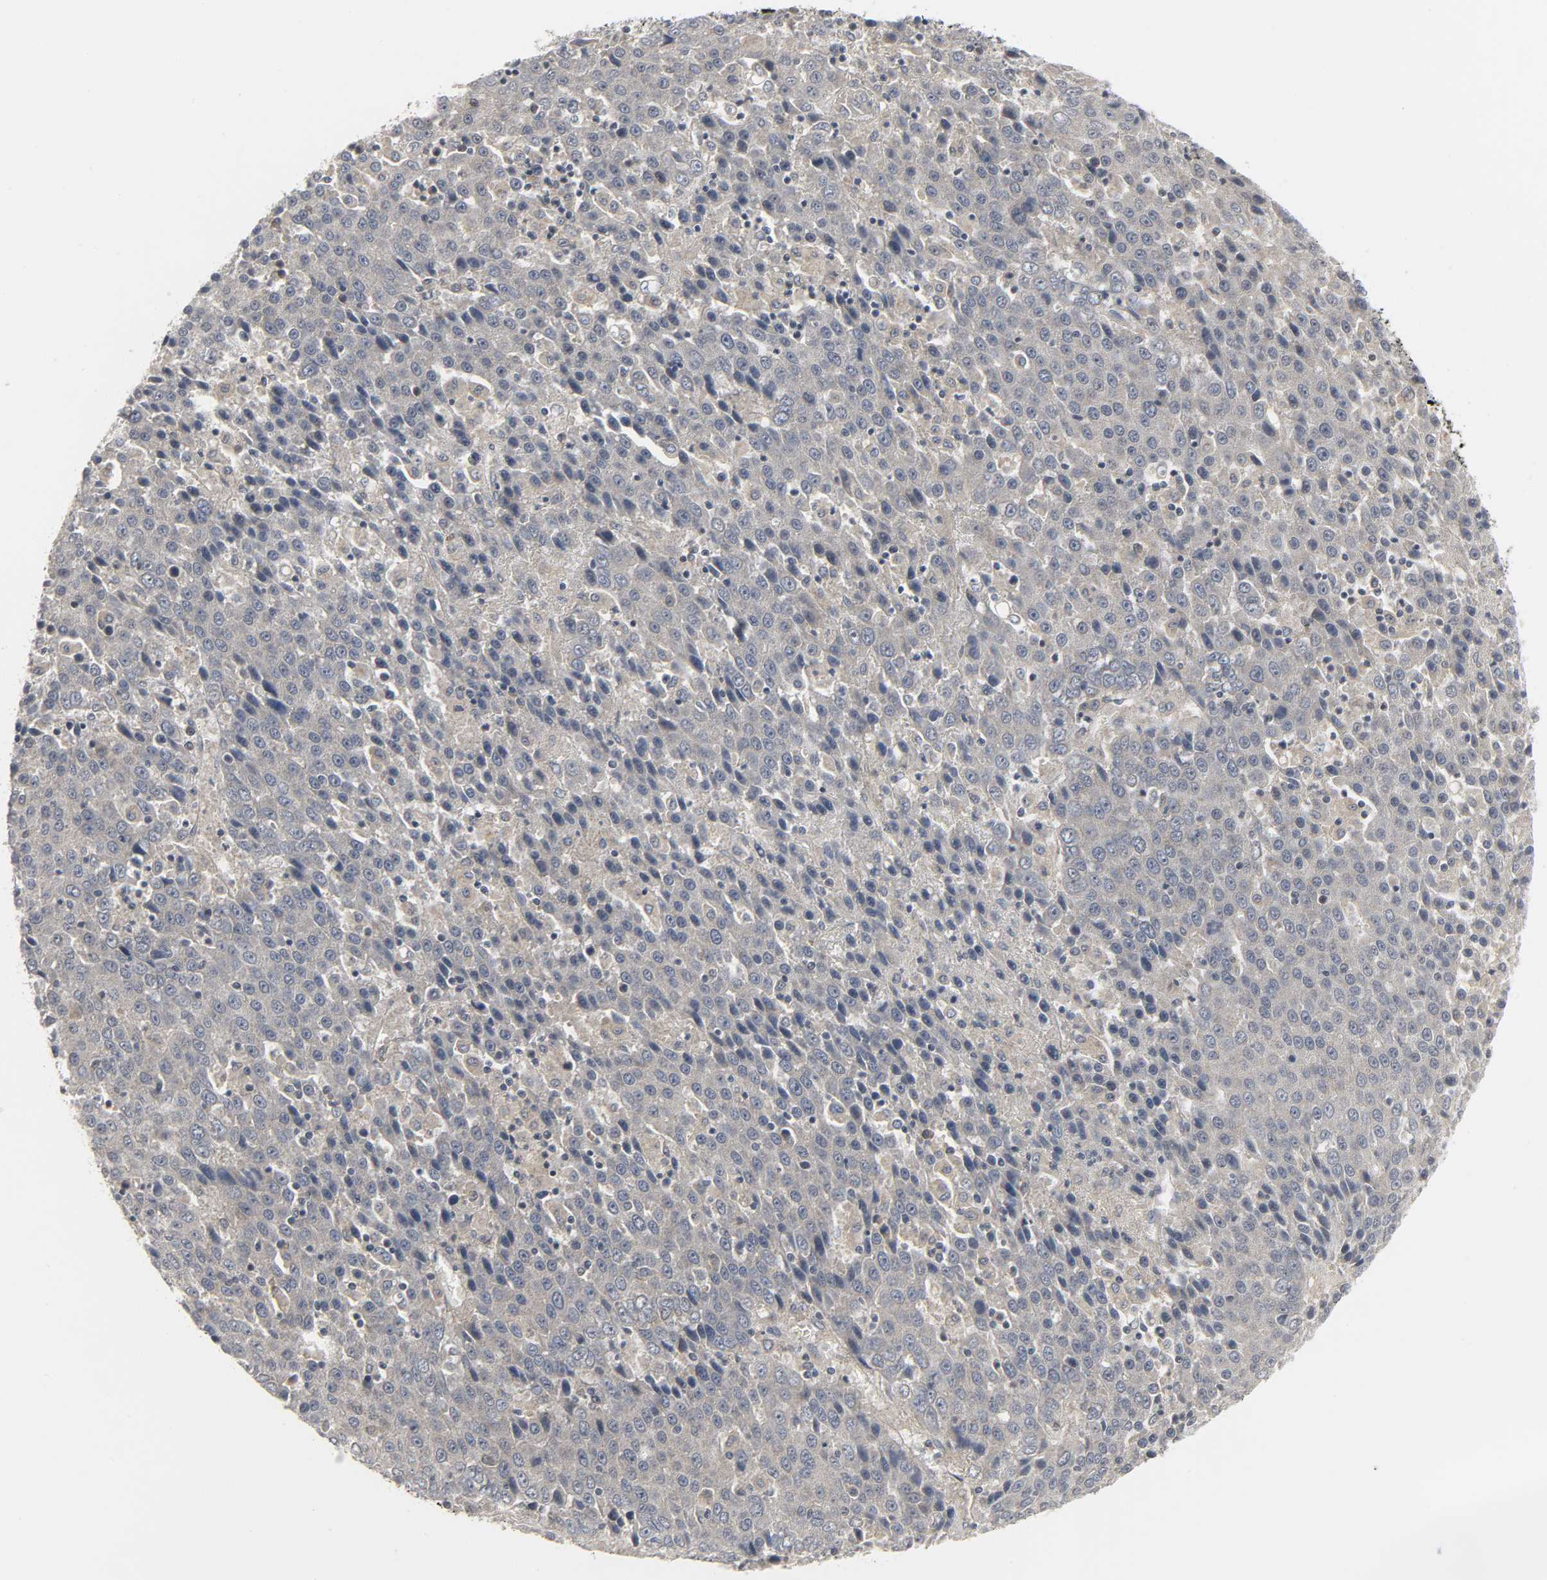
{"staining": {"intensity": "moderate", "quantity": "25%-75%", "location": "cytoplasmic/membranous"}, "tissue": "liver cancer", "cell_type": "Tumor cells", "image_type": "cancer", "snomed": [{"axis": "morphology", "description": "Carcinoma, Hepatocellular, NOS"}, {"axis": "topography", "description": "Liver"}], "caption": "About 25%-75% of tumor cells in liver cancer (hepatocellular carcinoma) exhibit moderate cytoplasmic/membranous protein expression as visualized by brown immunohistochemical staining.", "gene": "CLIP1", "patient": {"sex": "female", "age": 53}}